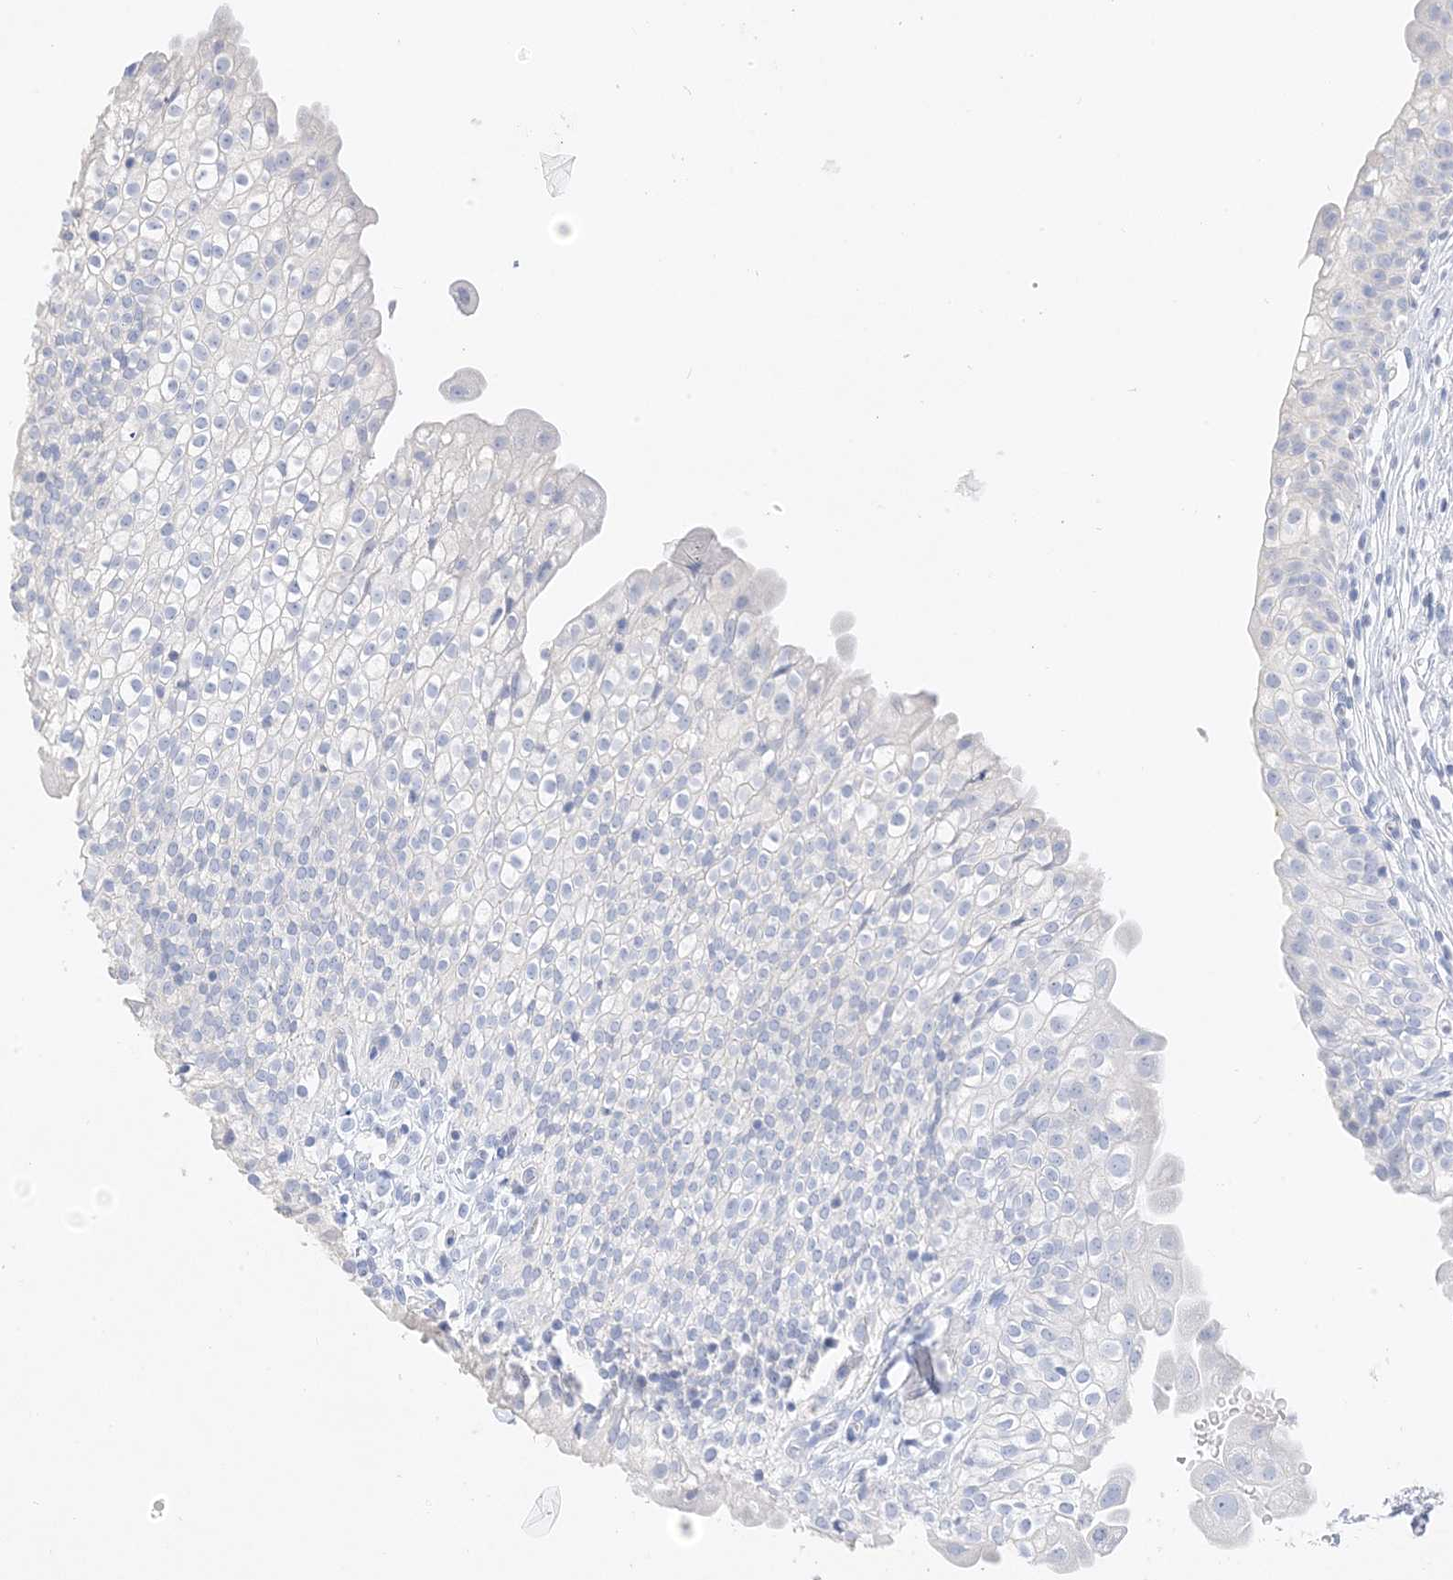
{"staining": {"intensity": "negative", "quantity": "none", "location": "none"}, "tissue": "urinary bladder", "cell_type": "Urothelial cells", "image_type": "normal", "snomed": [{"axis": "morphology", "description": "Normal tissue, NOS"}, {"axis": "topography", "description": "Urinary bladder"}], "caption": "IHC histopathology image of normal human urinary bladder stained for a protein (brown), which displays no positivity in urothelial cells.", "gene": "MUC17", "patient": {"sex": "male", "age": 55}}